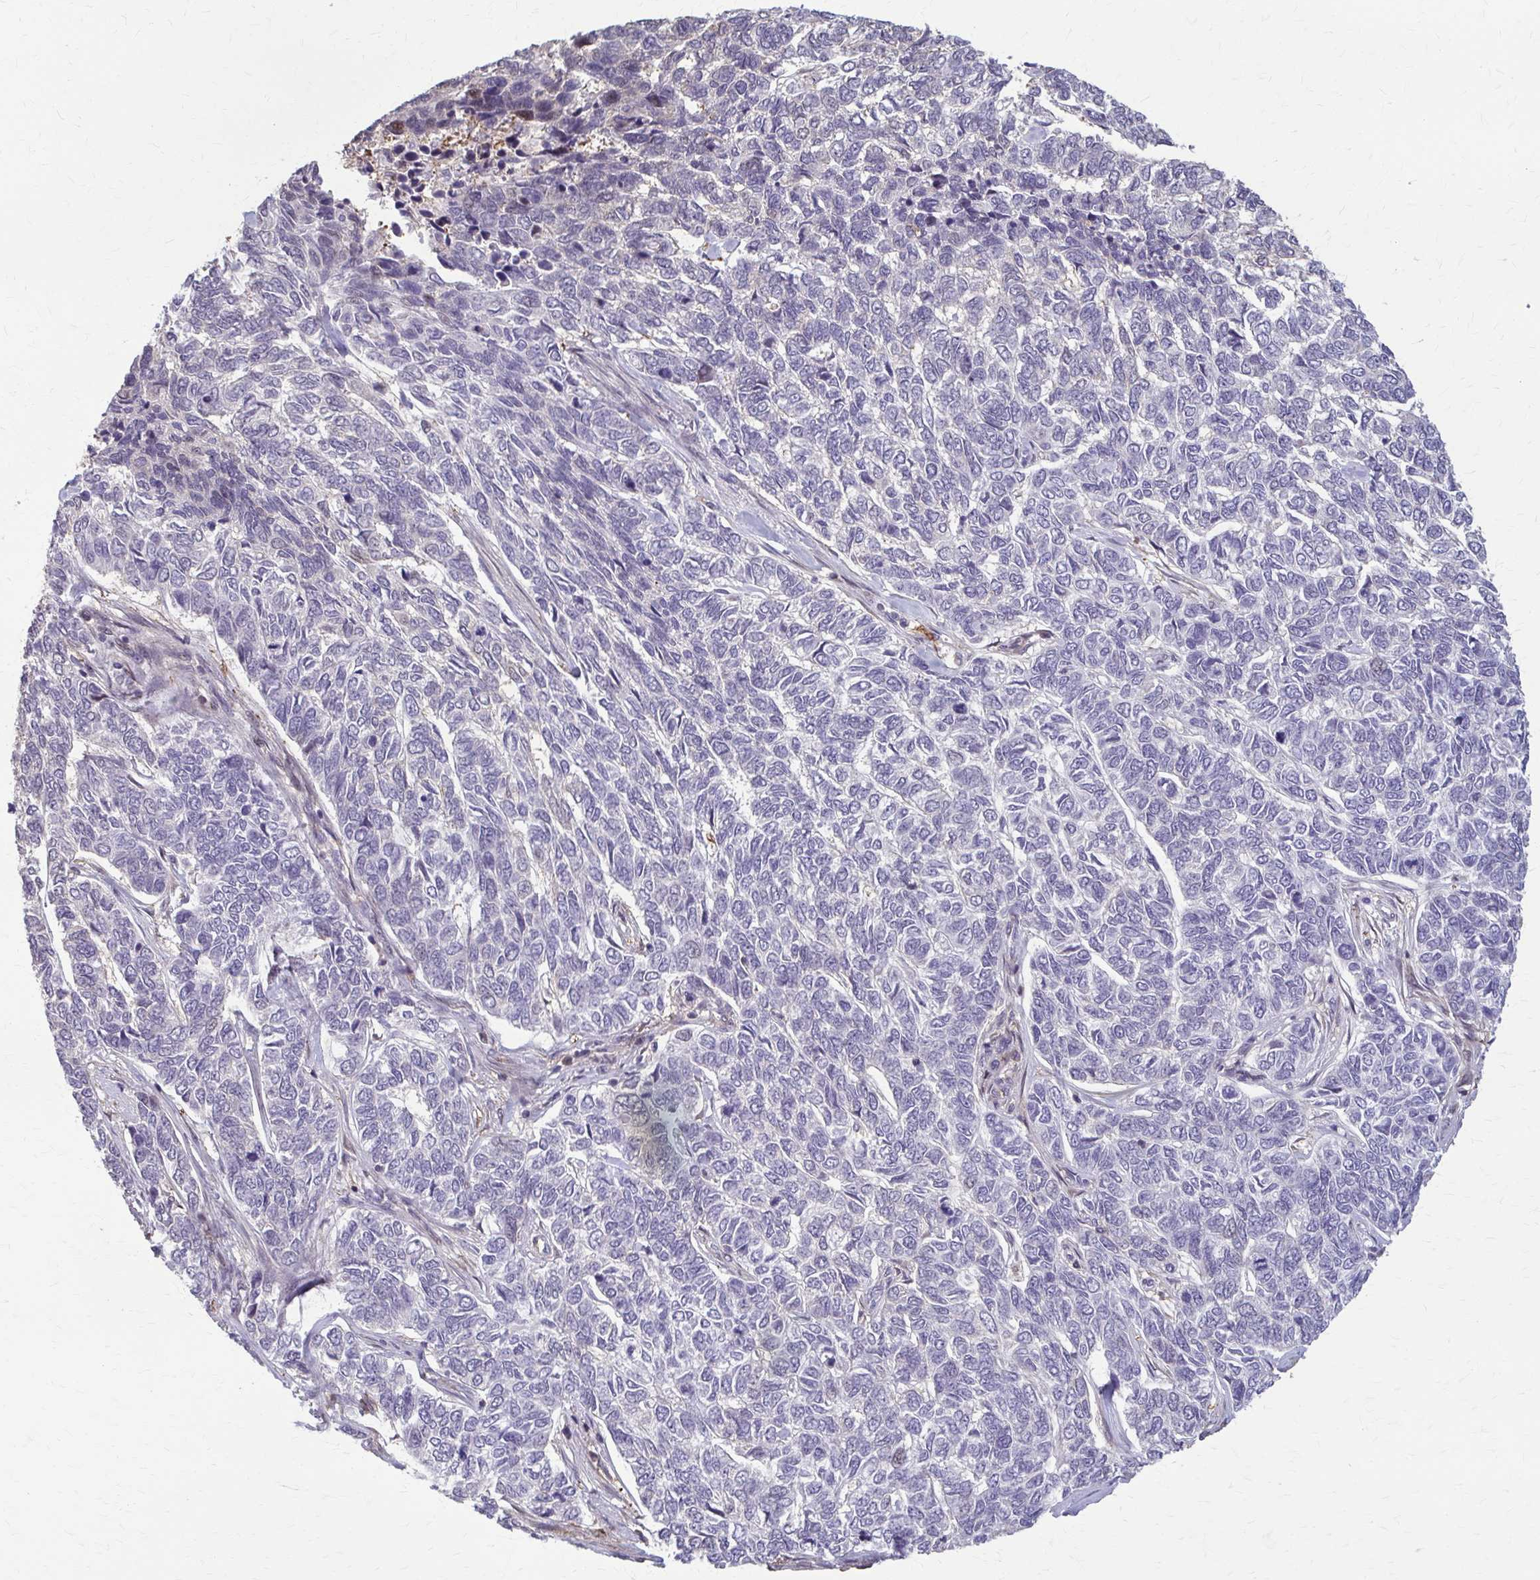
{"staining": {"intensity": "negative", "quantity": "none", "location": "none"}, "tissue": "skin cancer", "cell_type": "Tumor cells", "image_type": "cancer", "snomed": [{"axis": "morphology", "description": "Basal cell carcinoma"}, {"axis": "topography", "description": "Skin"}], "caption": "A photomicrograph of human skin cancer is negative for staining in tumor cells.", "gene": "ZNF34", "patient": {"sex": "female", "age": 65}}